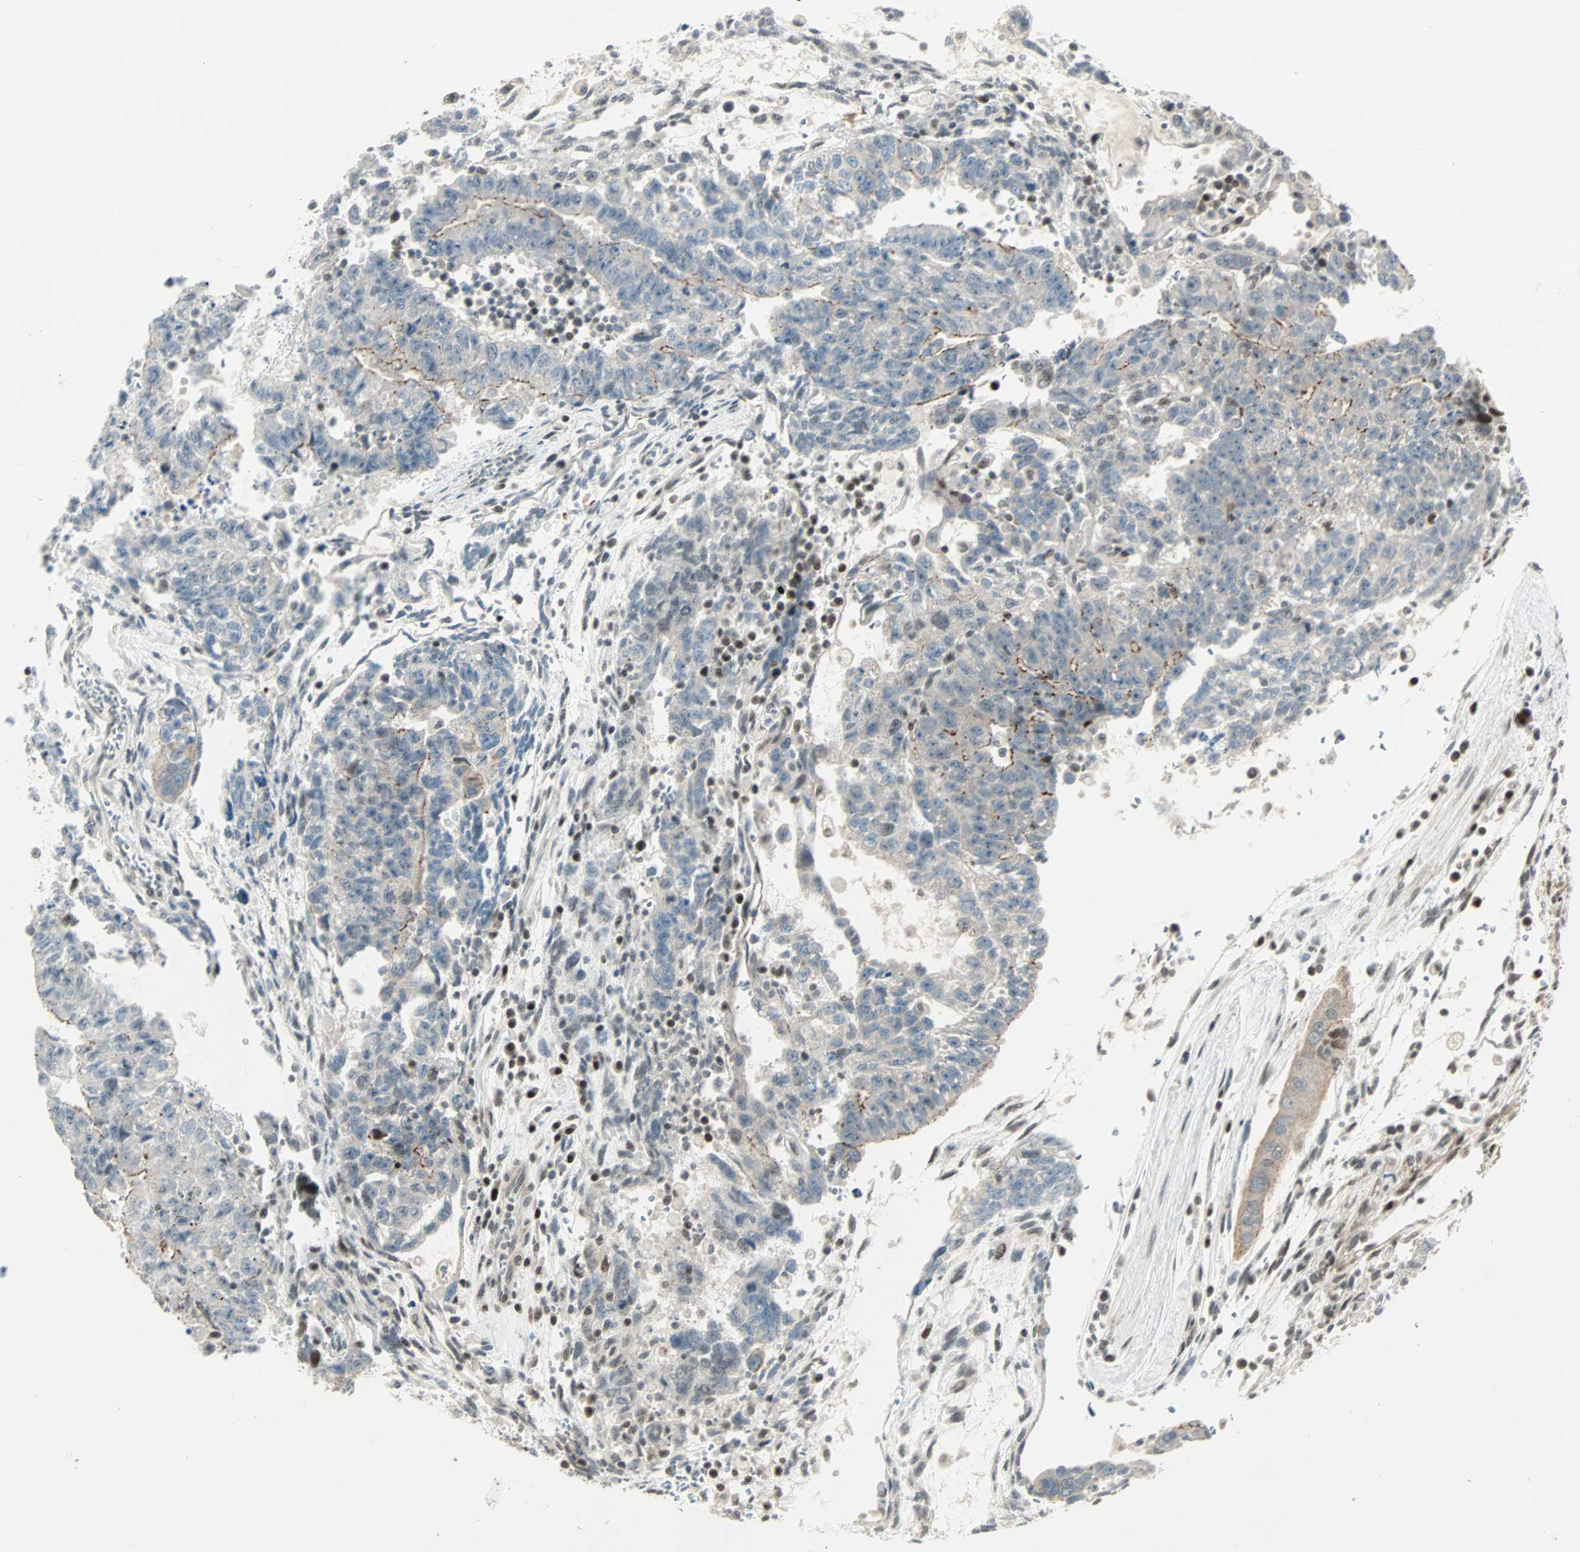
{"staining": {"intensity": "moderate", "quantity": "<25%", "location": "cytoplasmic/membranous"}, "tissue": "testis cancer", "cell_type": "Tumor cells", "image_type": "cancer", "snomed": [{"axis": "morphology", "description": "Seminoma, NOS"}, {"axis": "morphology", "description": "Carcinoma, Embryonal, NOS"}, {"axis": "topography", "description": "Testis"}], "caption": "Human testis cancer stained with a protein marker exhibits moderate staining in tumor cells.", "gene": "CBX4", "patient": {"sex": "male", "age": 52}}